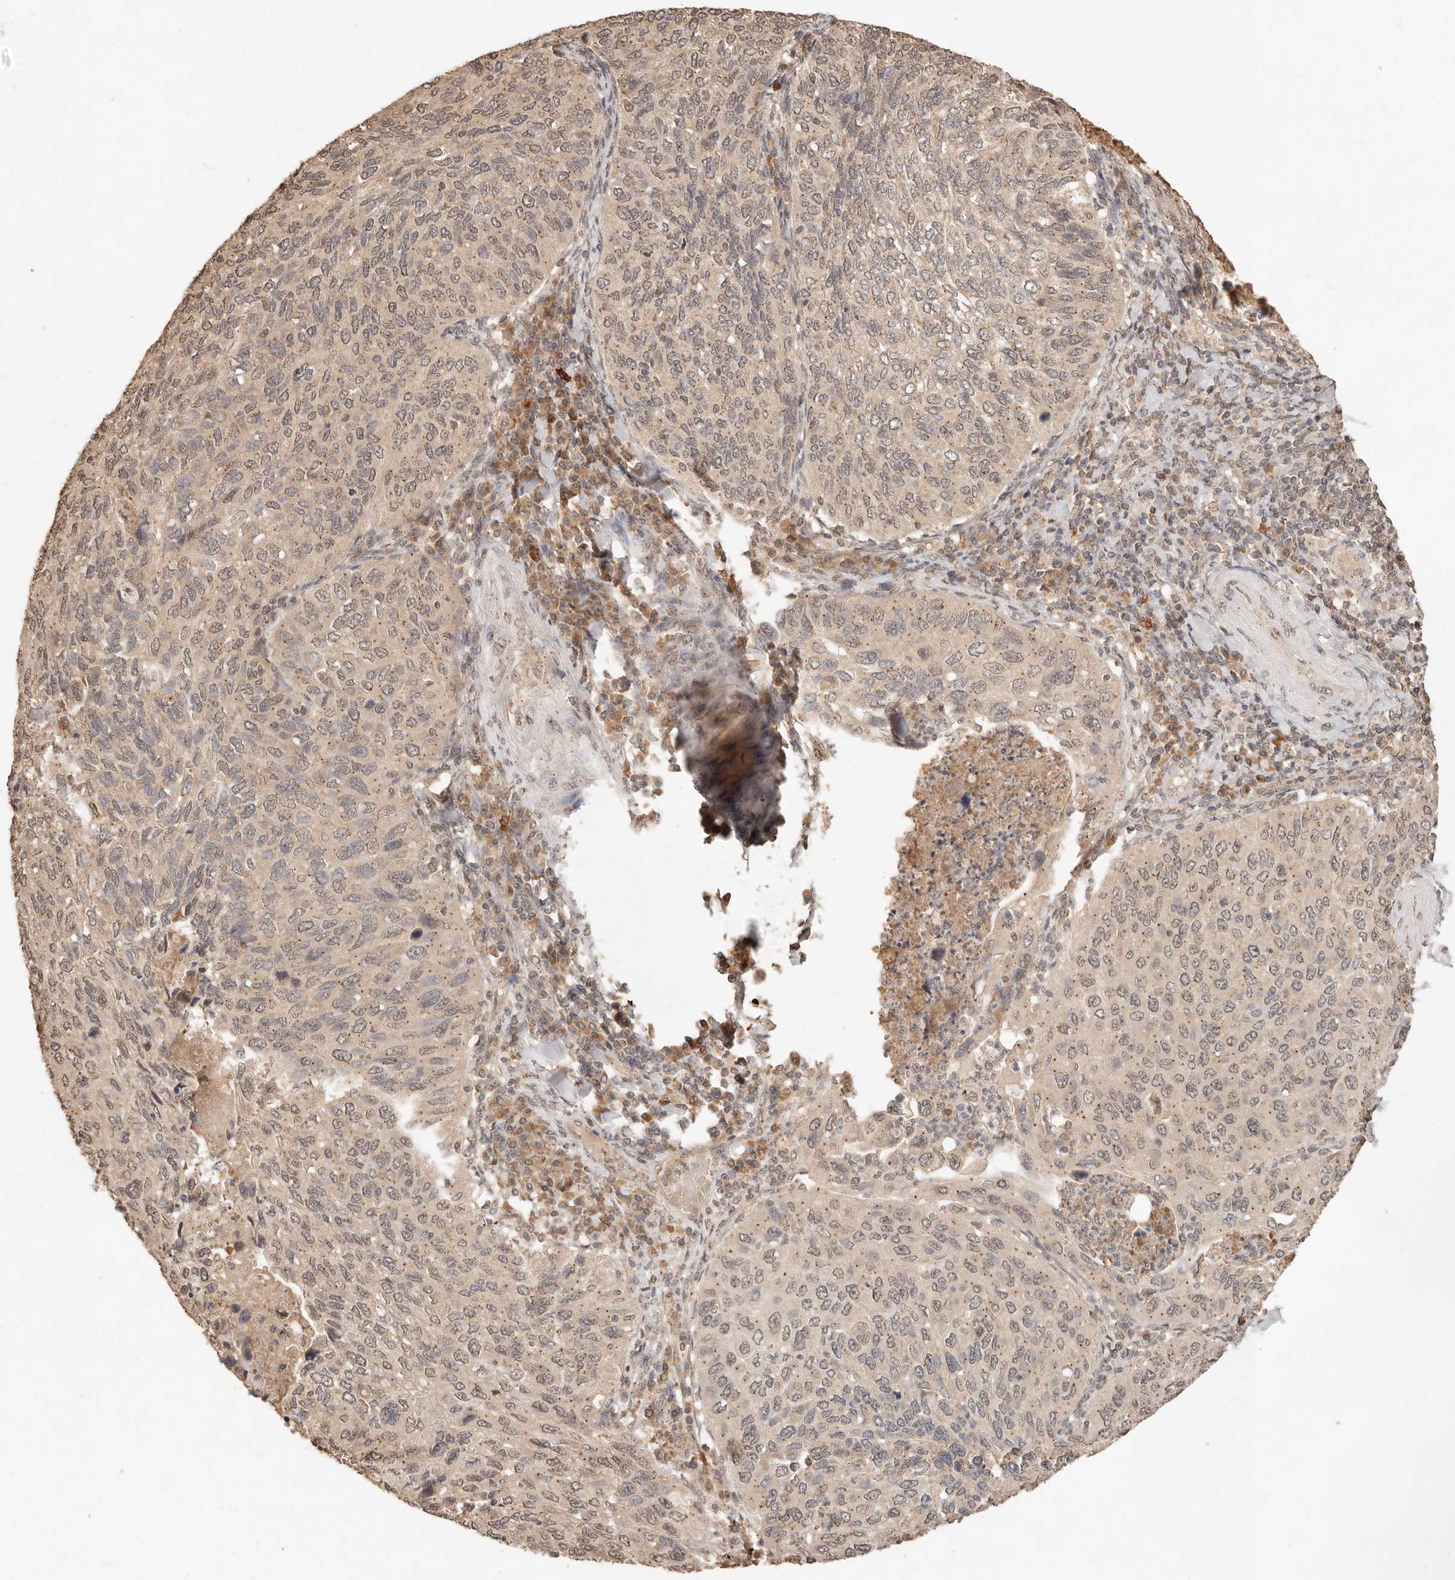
{"staining": {"intensity": "weak", "quantity": "25%-75%", "location": "cytoplasmic/membranous,nuclear"}, "tissue": "cervical cancer", "cell_type": "Tumor cells", "image_type": "cancer", "snomed": [{"axis": "morphology", "description": "Squamous cell carcinoma, NOS"}, {"axis": "topography", "description": "Cervix"}], "caption": "Immunohistochemical staining of human cervical cancer (squamous cell carcinoma) demonstrates low levels of weak cytoplasmic/membranous and nuclear staining in about 25%-75% of tumor cells.", "gene": "LMO4", "patient": {"sex": "female", "age": 38}}